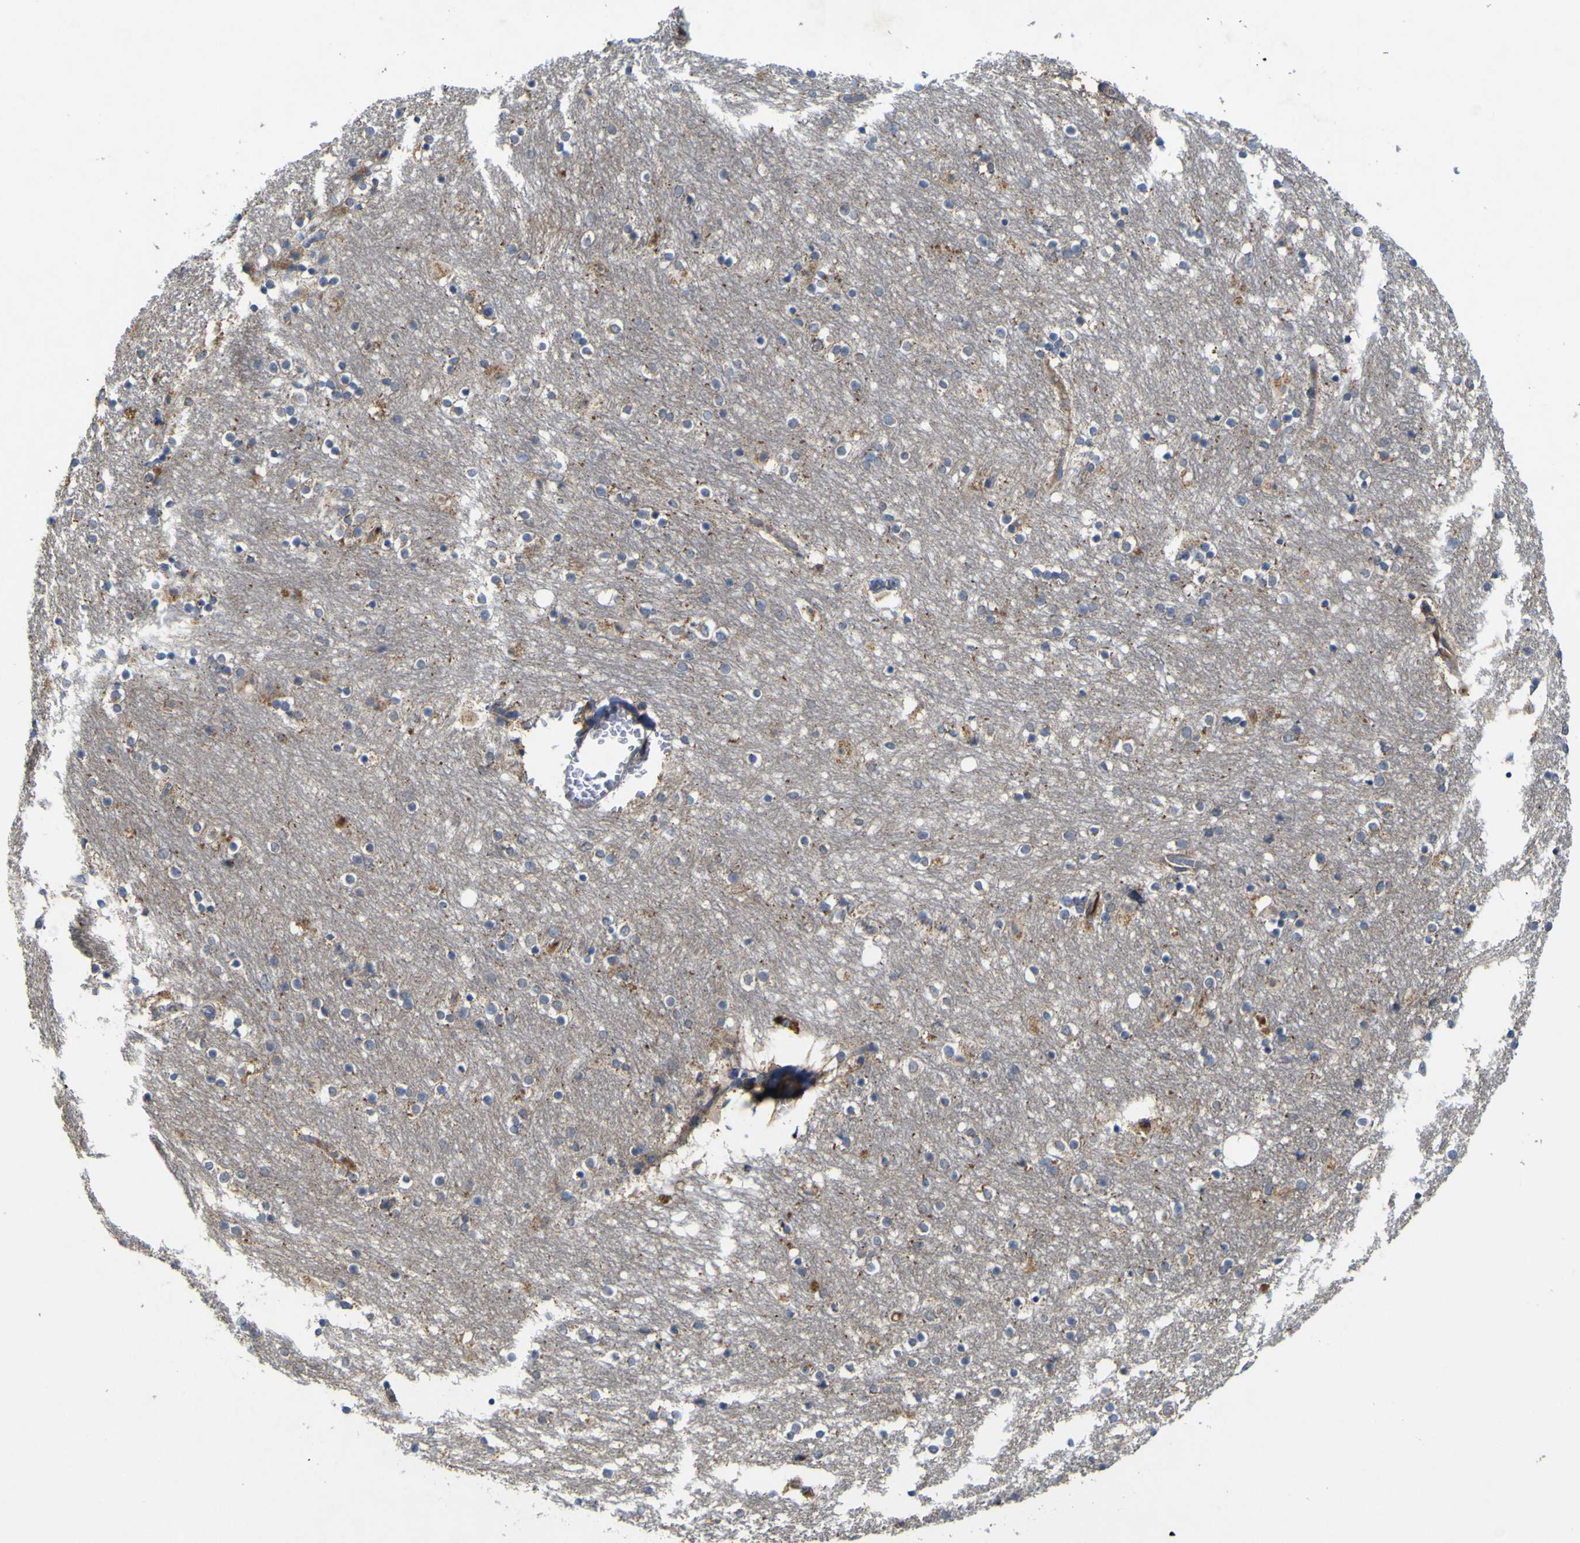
{"staining": {"intensity": "negative", "quantity": "none", "location": "none"}, "tissue": "caudate", "cell_type": "Glial cells", "image_type": "normal", "snomed": [{"axis": "morphology", "description": "Normal tissue, NOS"}, {"axis": "topography", "description": "Lateral ventricle wall"}], "caption": "The histopathology image shows no staining of glial cells in normal caudate.", "gene": "IRAK2", "patient": {"sex": "female", "age": 54}}